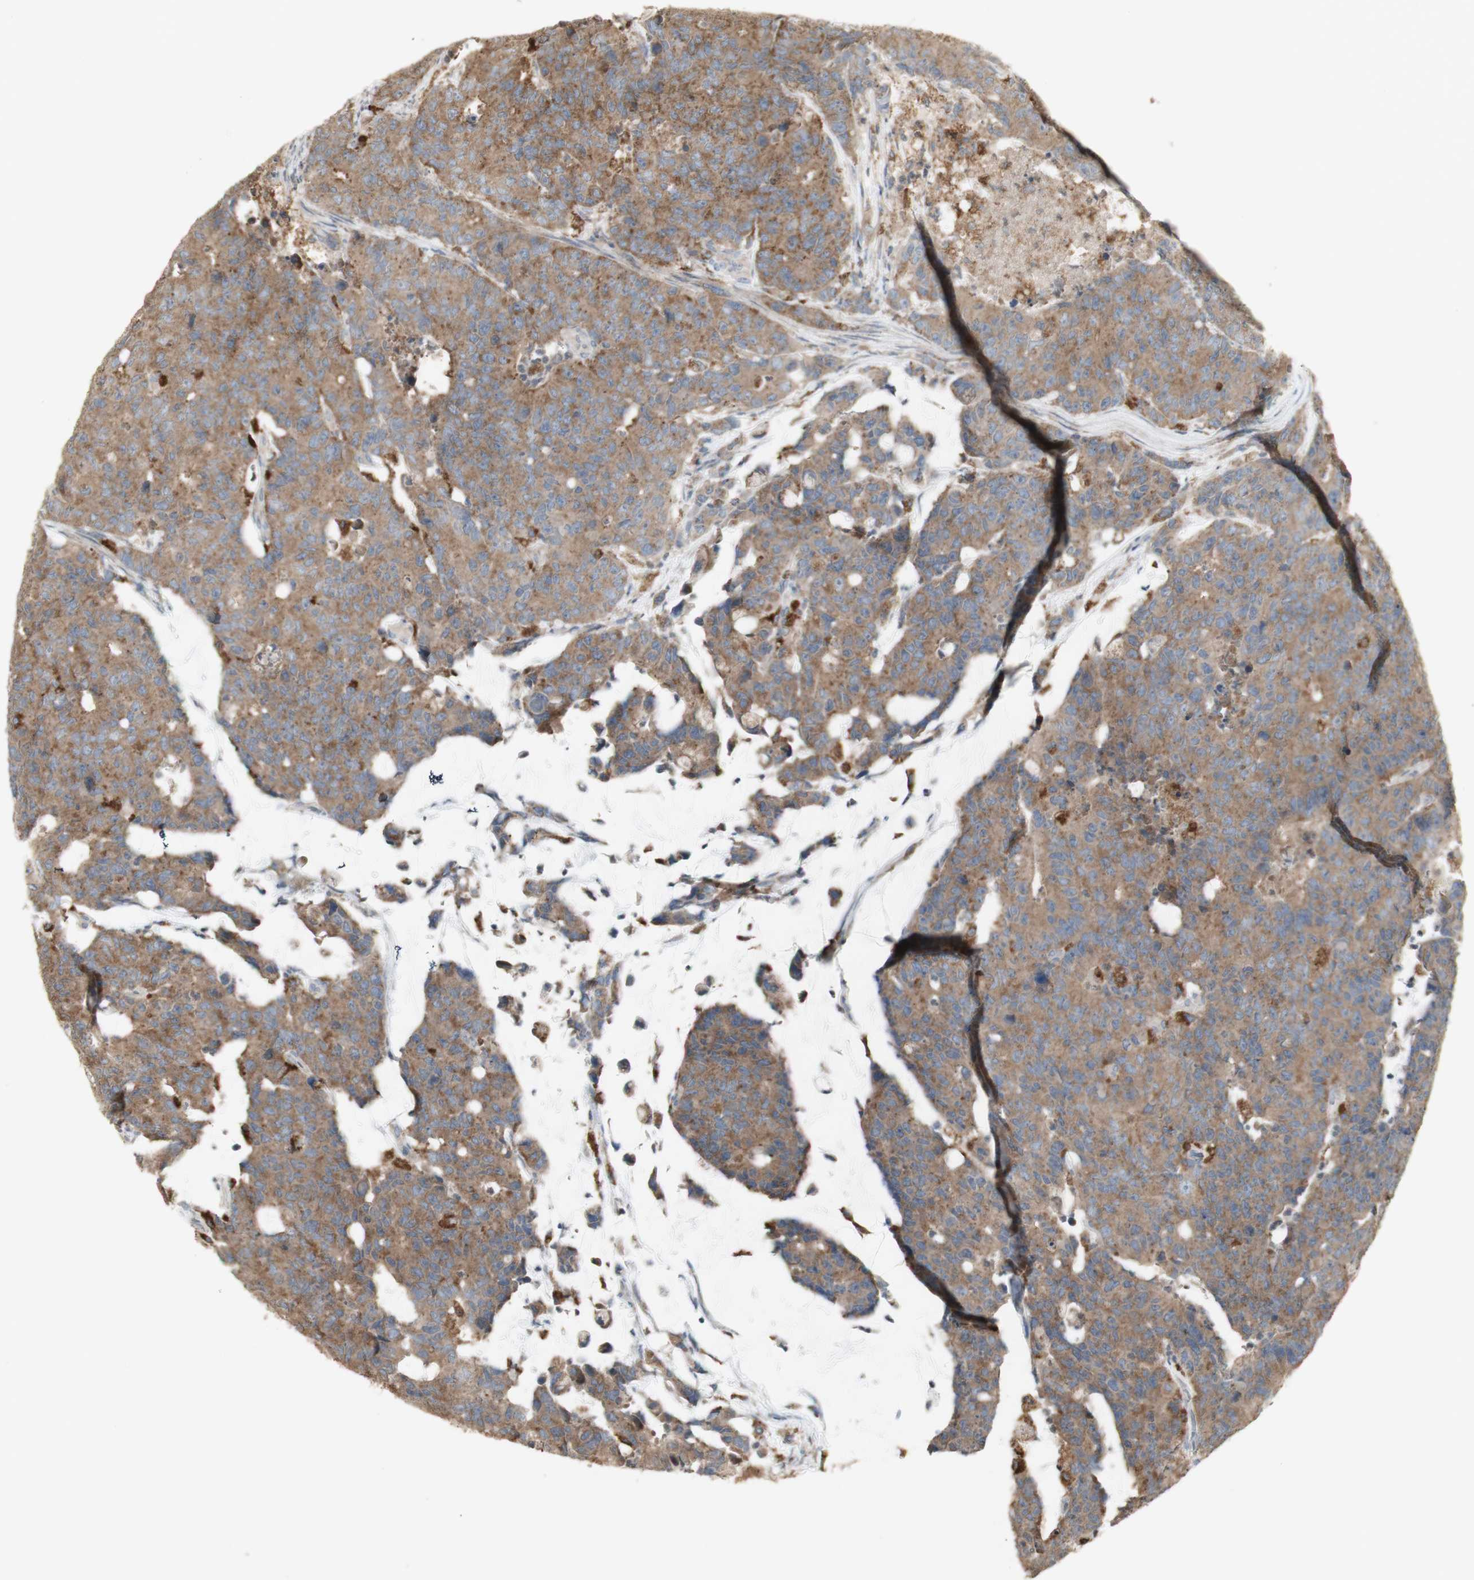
{"staining": {"intensity": "moderate", "quantity": ">75%", "location": "cytoplasmic/membranous"}, "tissue": "colorectal cancer", "cell_type": "Tumor cells", "image_type": "cancer", "snomed": [{"axis": "morphology", "description": "Adenocarcinoma, NOS"}, {"axis": "topography", "description": "Colon"}], "caption": "High-magnification brightfield microscopy of adenocarcinoma (colorectal) stained with DAB (3,3'-diaminobenzidine) (brown) and counterstained with hematoxylin (blue). tumor cells exhibit moderate cytoplasmic/membranous staining is present in approximately>75% of cells.", "gene": "ATP6V1E1", "patient": {"sex": "female", "age": 86}}